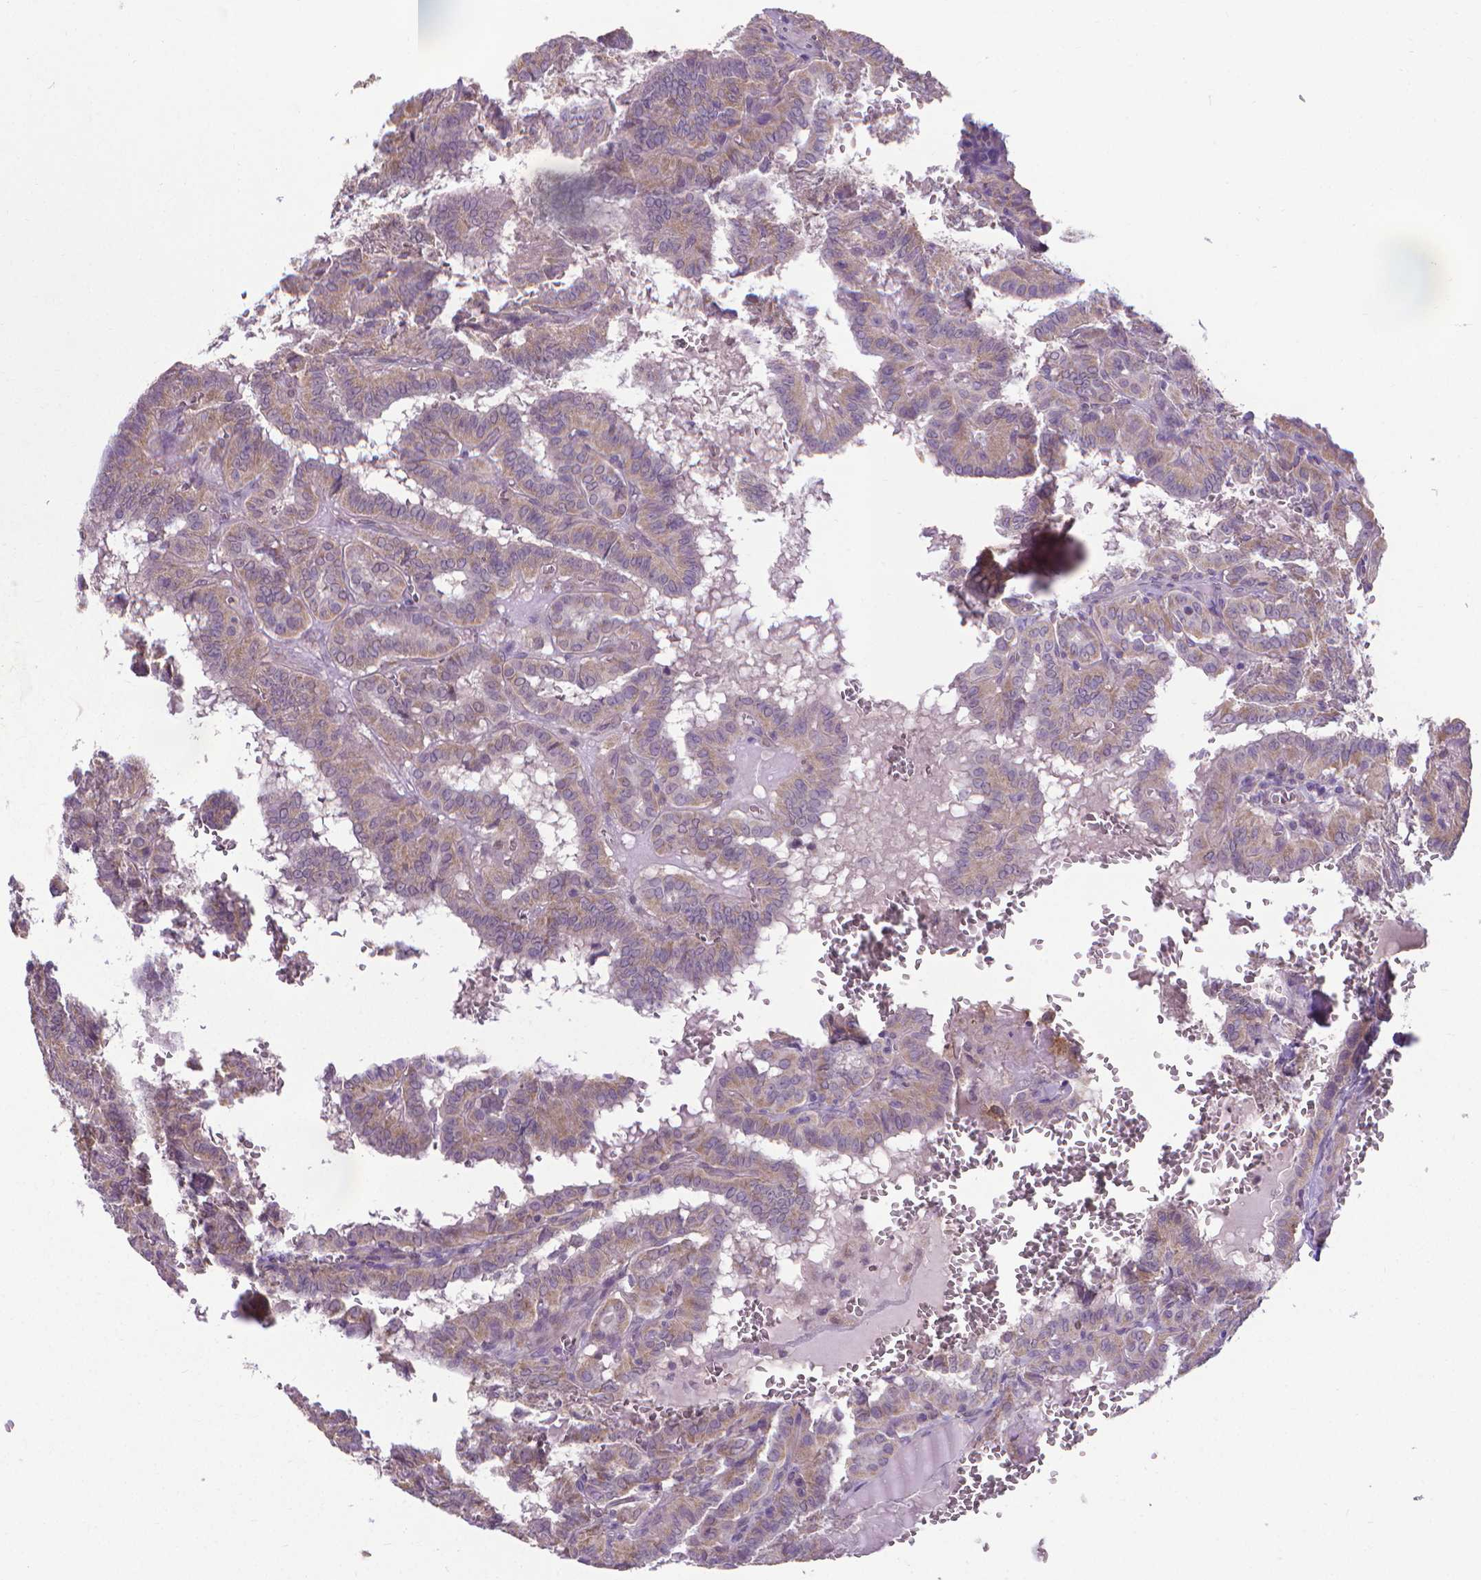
{"staining": {"intensity": "weak", "quantity": "<25%", "location": "cytoplasmic/membranous"}, "tissue": "thyroid cancer", "cell_type": "Tumor cells", "image_type": "cancer", "snomed": [{"axis": "morphology", "description": "Papillary adenocarcinoma, NOS"}, {"axis": "topography", "description": "Thyroid gland"}], "caption": "A histopathology image of human thyroid cancer is negative for staining in tumor cells.", "gene": "GPR63", "patient": {"sex": "female", "age": 21}}